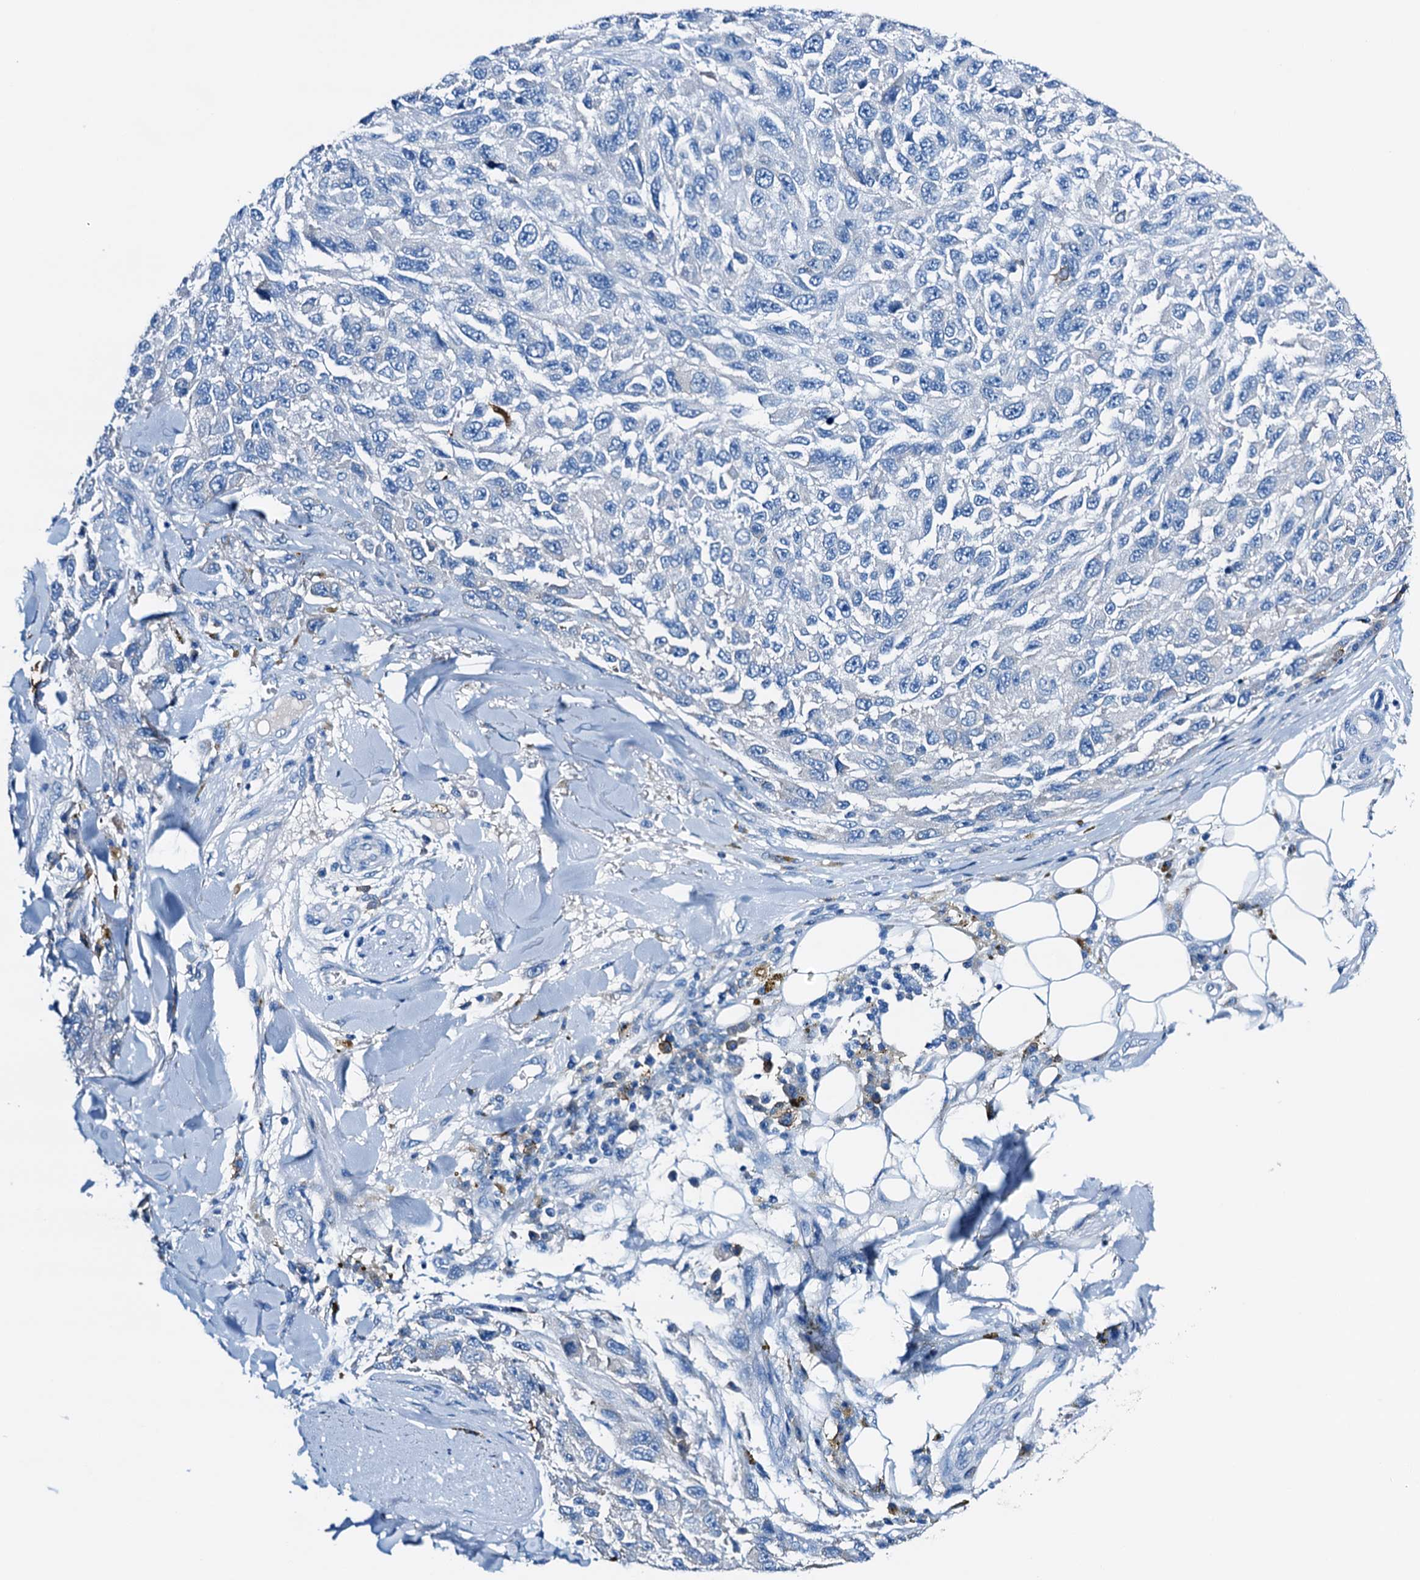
{"staining": {"intensity": "negative", "quantity": "none", "location": "none"}, "tissue": "melanoma", "cell_type": "Tumor cells", "image_type": "cancer", "snomed": [{"axis": "morphology", "description": "Normal tissue, NOS"}, {"axis": "morphology", "description": "Malignant melanoma, NOS"}, {"axis": "topography", "description": "Skin"}], "caption": "Tumor cells are negative for protein expression in human malignant melanoma.", "gene": "C1QTNF4", "patient": {"sex": "female", "age": 96}}